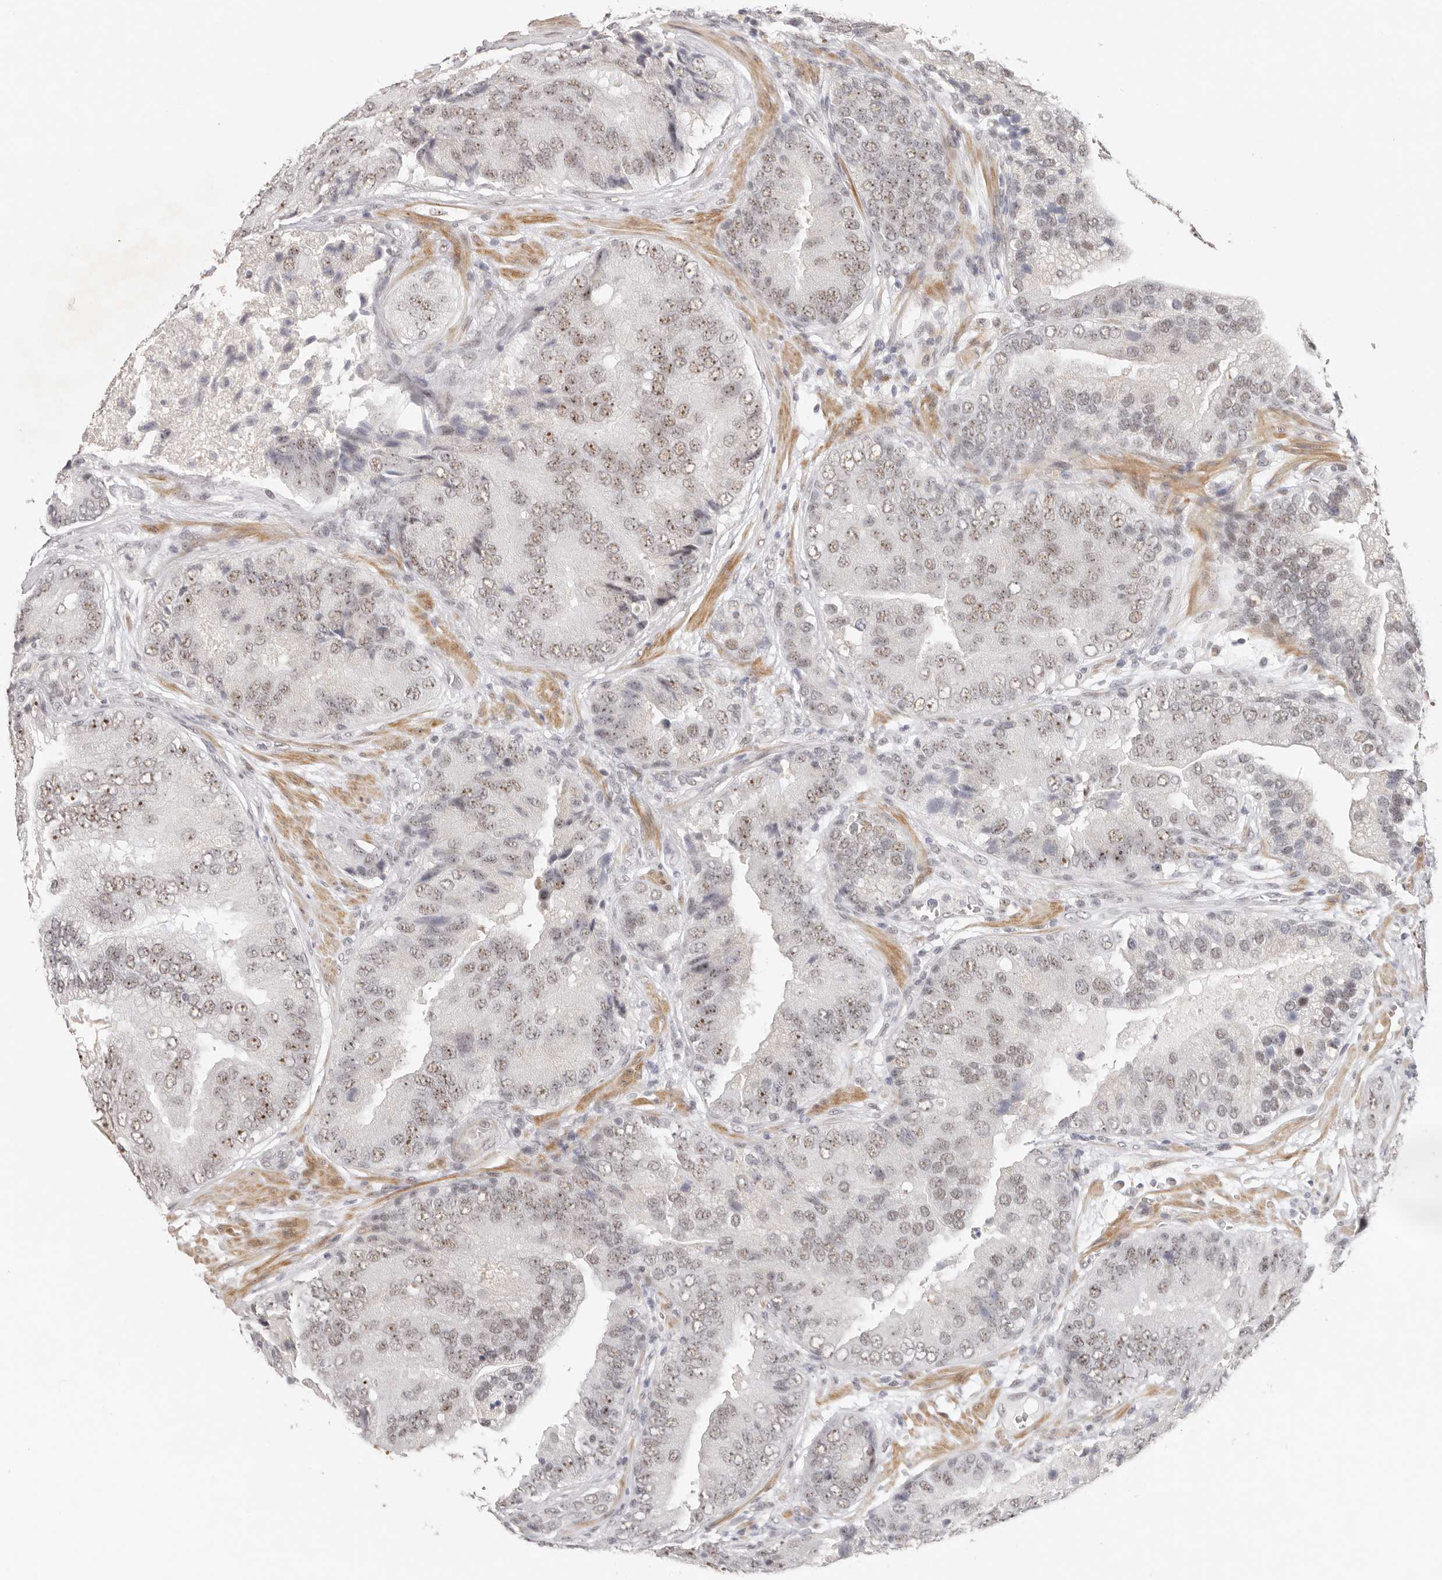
{"staining": {"intensity": "moderate", "quantity": ">75%", "location": "nuclear"}, "tissue": "prostate cancer", "cell_type": "Tumor cells", "image_type": "cancer", "snomed": [{"axis": "morphology", "description": "Adenocarcinoma, High grade"}, {"axis": "topography", "description": "Prostate"}], "caption": "Protein positivity by IHC displays moderate nuclear expression in about >75% of tumor cells in prostate cancer (adenocarcinoma (high-grade)). (DAB (3,3'-diaminobenzidine) IHC, brown staining for protein, blue staining for nuclei).", "gene": "LARP7", "patient": {"sex": "male", "age": 70}}